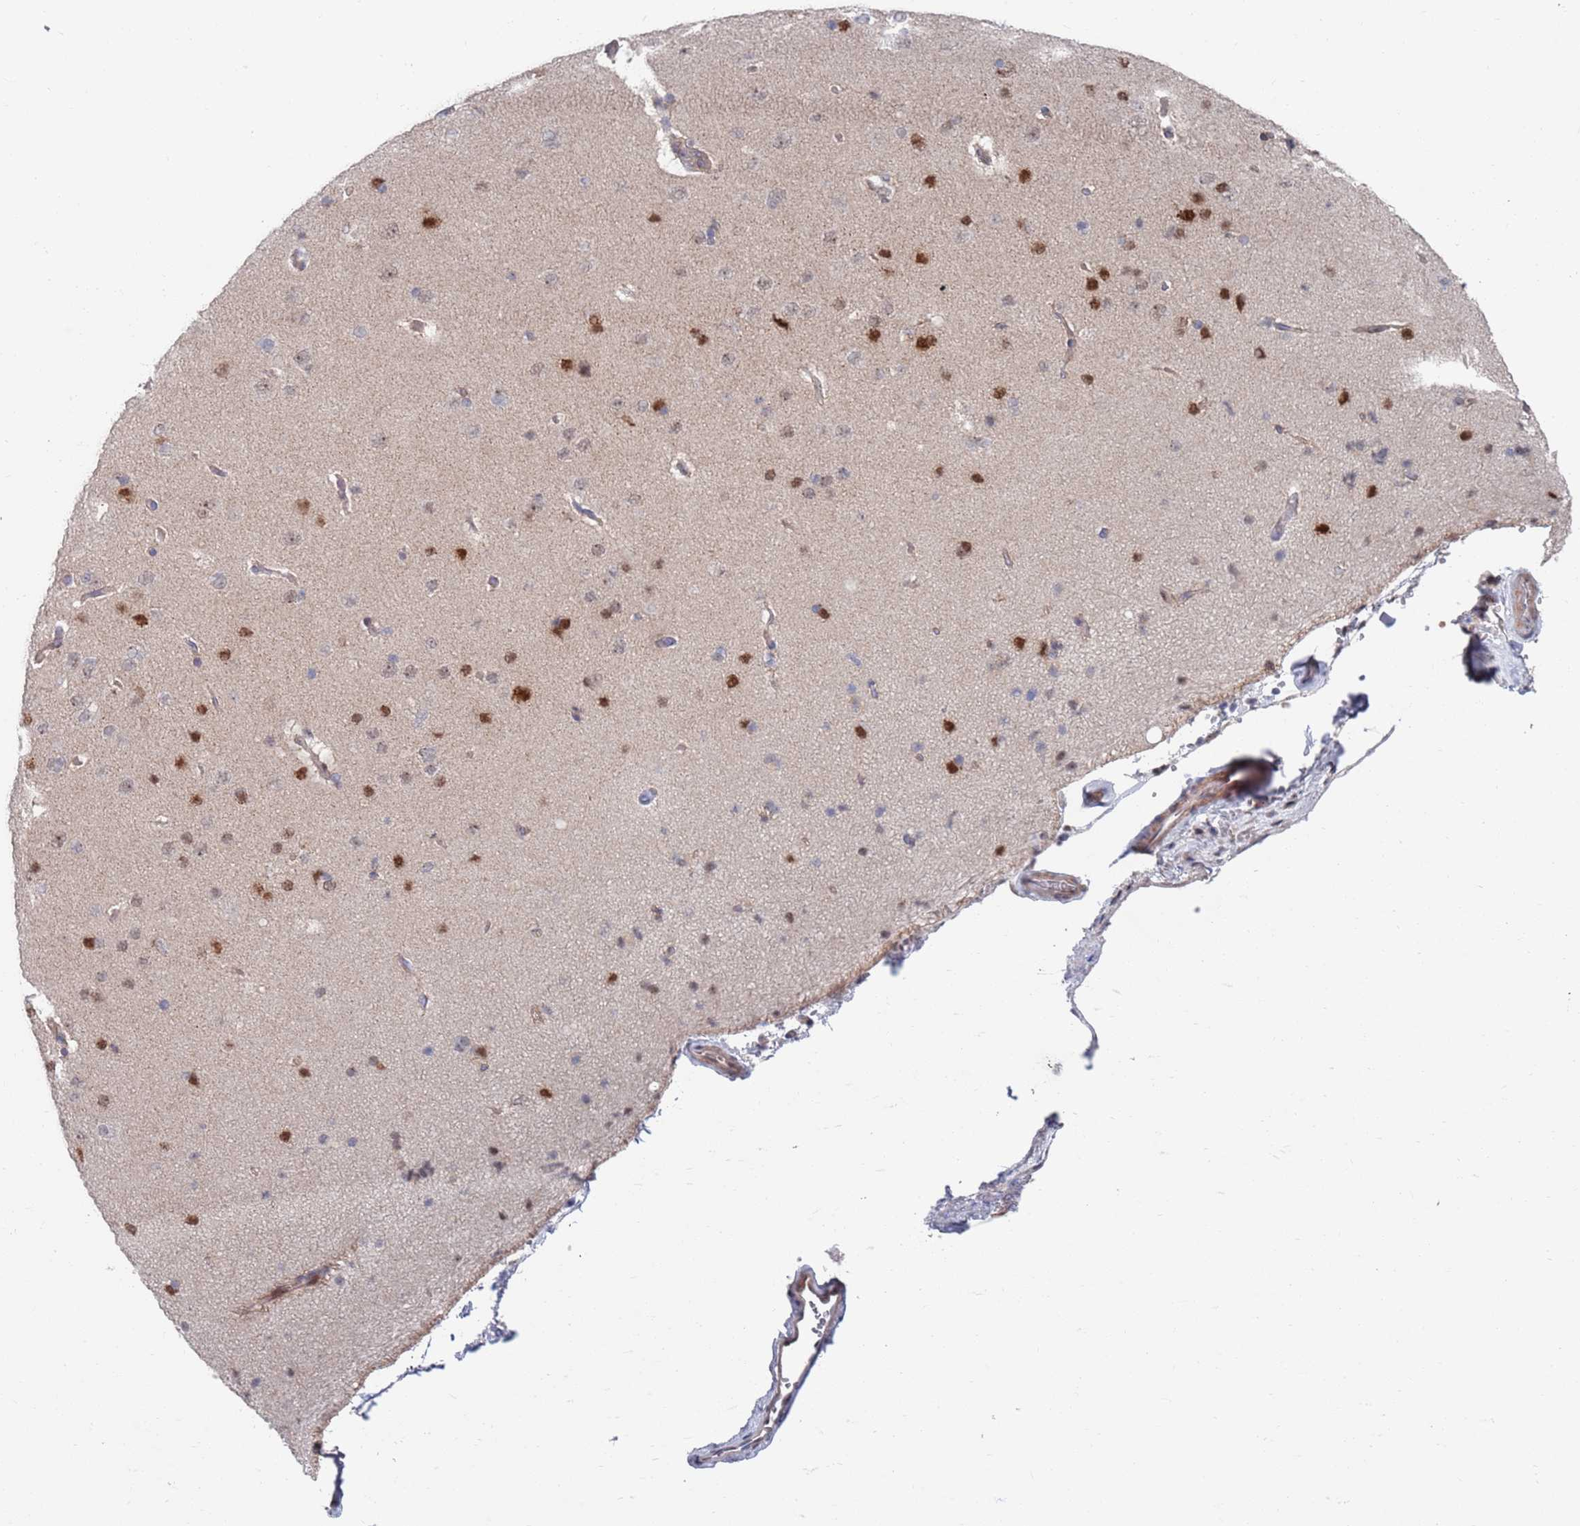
{"staining": {"intensity": "moderate", "quantity": "25%-75%", "location": "cytoplasmic/membranous"}, "tissue": "cerebral cortex", "cell_type": "Endothelial cells", "image_type": "normal", "snomed": [{"axis": "morphology", "description": "Normal tissue, NOS"}, {"axis": "topography", "description": "Cerebral cortex"}], "caption": "A histopathology image of cerebral cortex stained for a protein shows moderate cytoplasmic/membranous brown staining in endothelial cells.", "gene": "RPP25", "patient": {"sex": "male", "age": 62}}